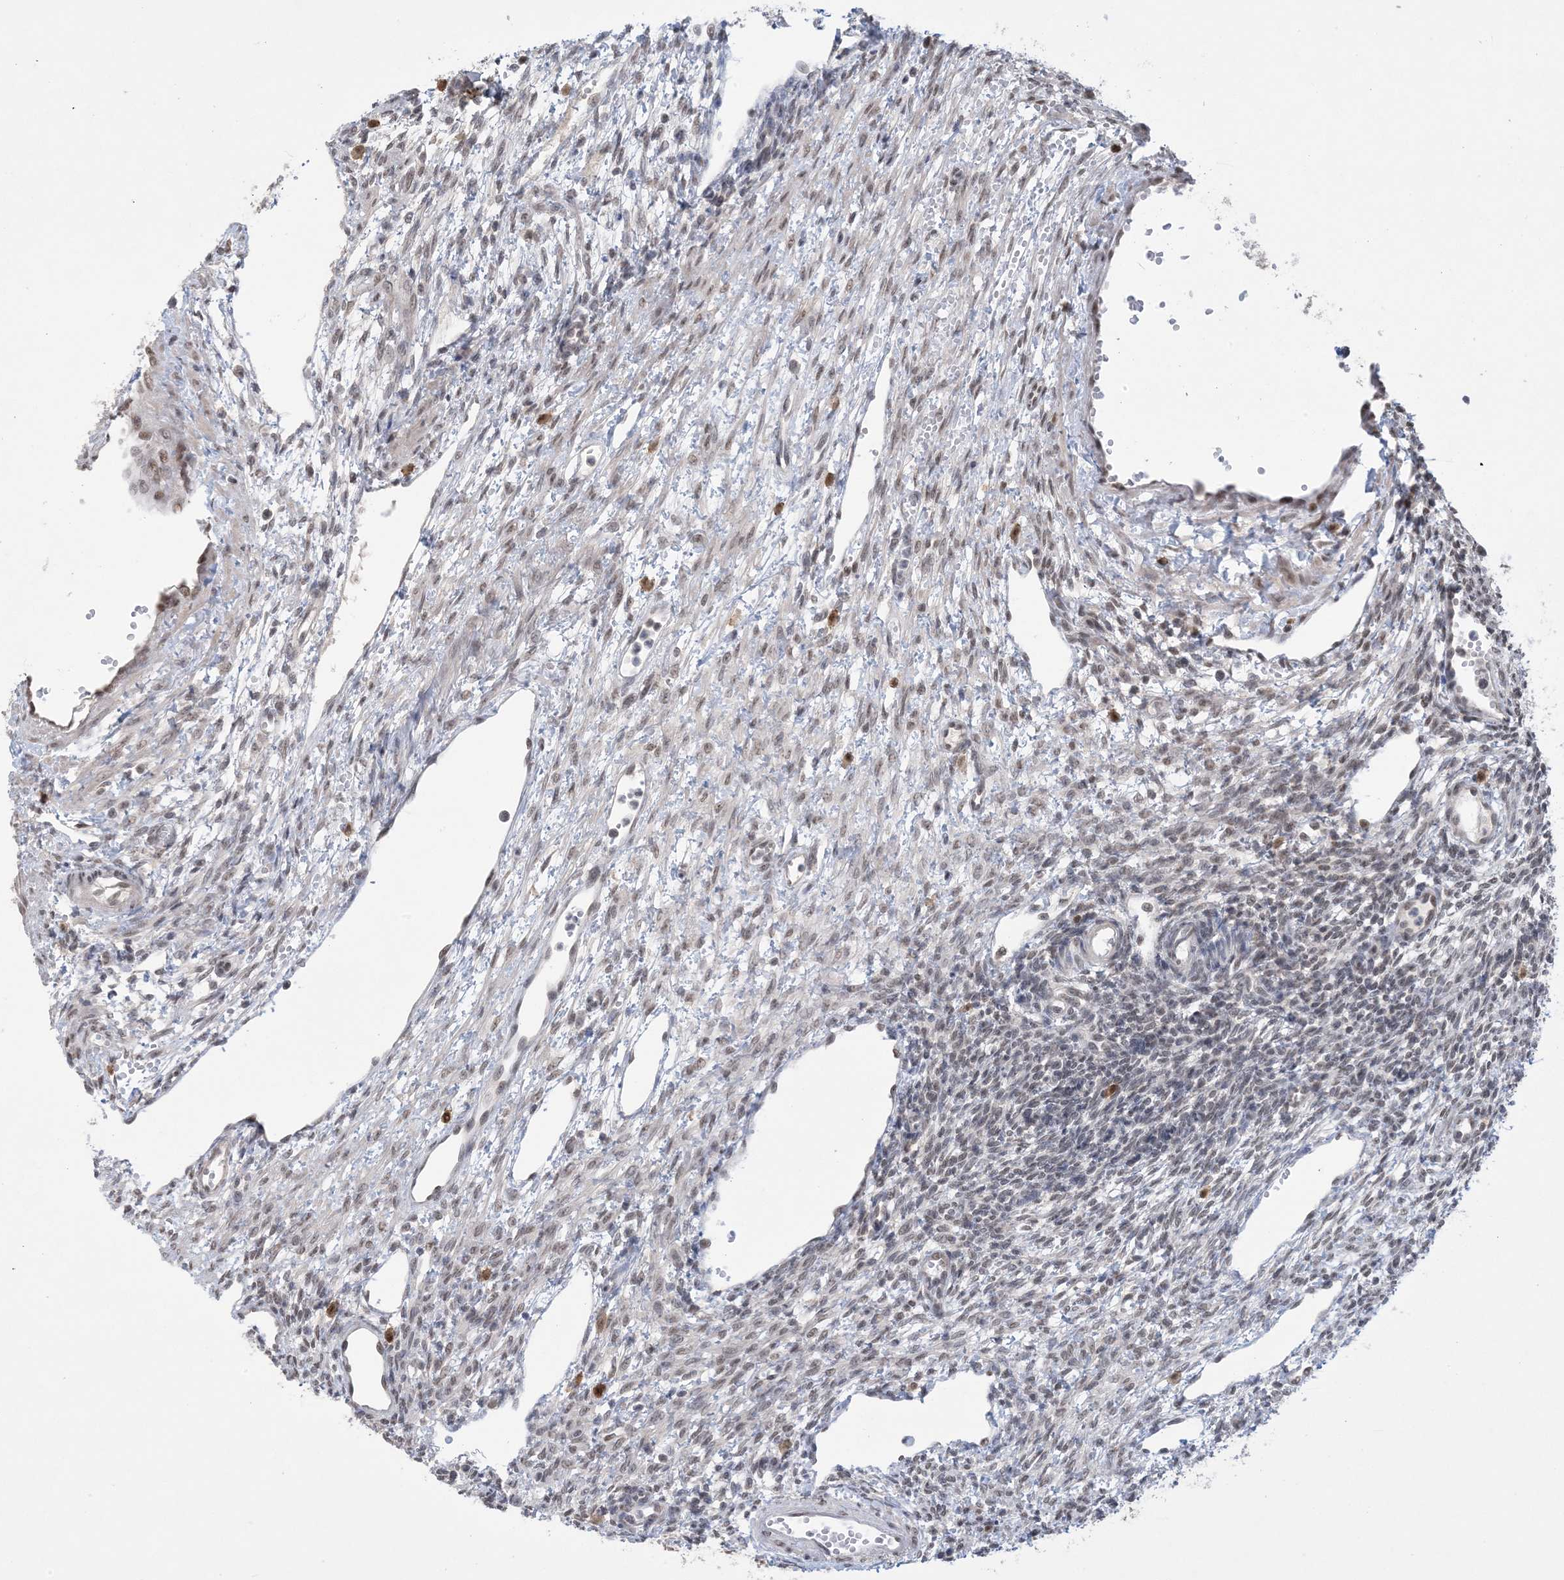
{"staining": {"intensity": "negative", "quantity": "none", "location": "none"}, "tissue": "ovary", "cell_type": "Ovarian stroma cells", "image_type": "normal", "snomed": [{"axis": "morphology", "description": "Normal tissue, NOS"}, {"axis": "morphology", "description": "Cyst, NOS"}, {"axis": "topography", "description": "Ovary"}], "caption": "The micrograph displays no staining of ovarian stroma cells in unremarkable ovary.", "gene": "TRMT10C", "patient": {"sex": "female", "age": 33}}